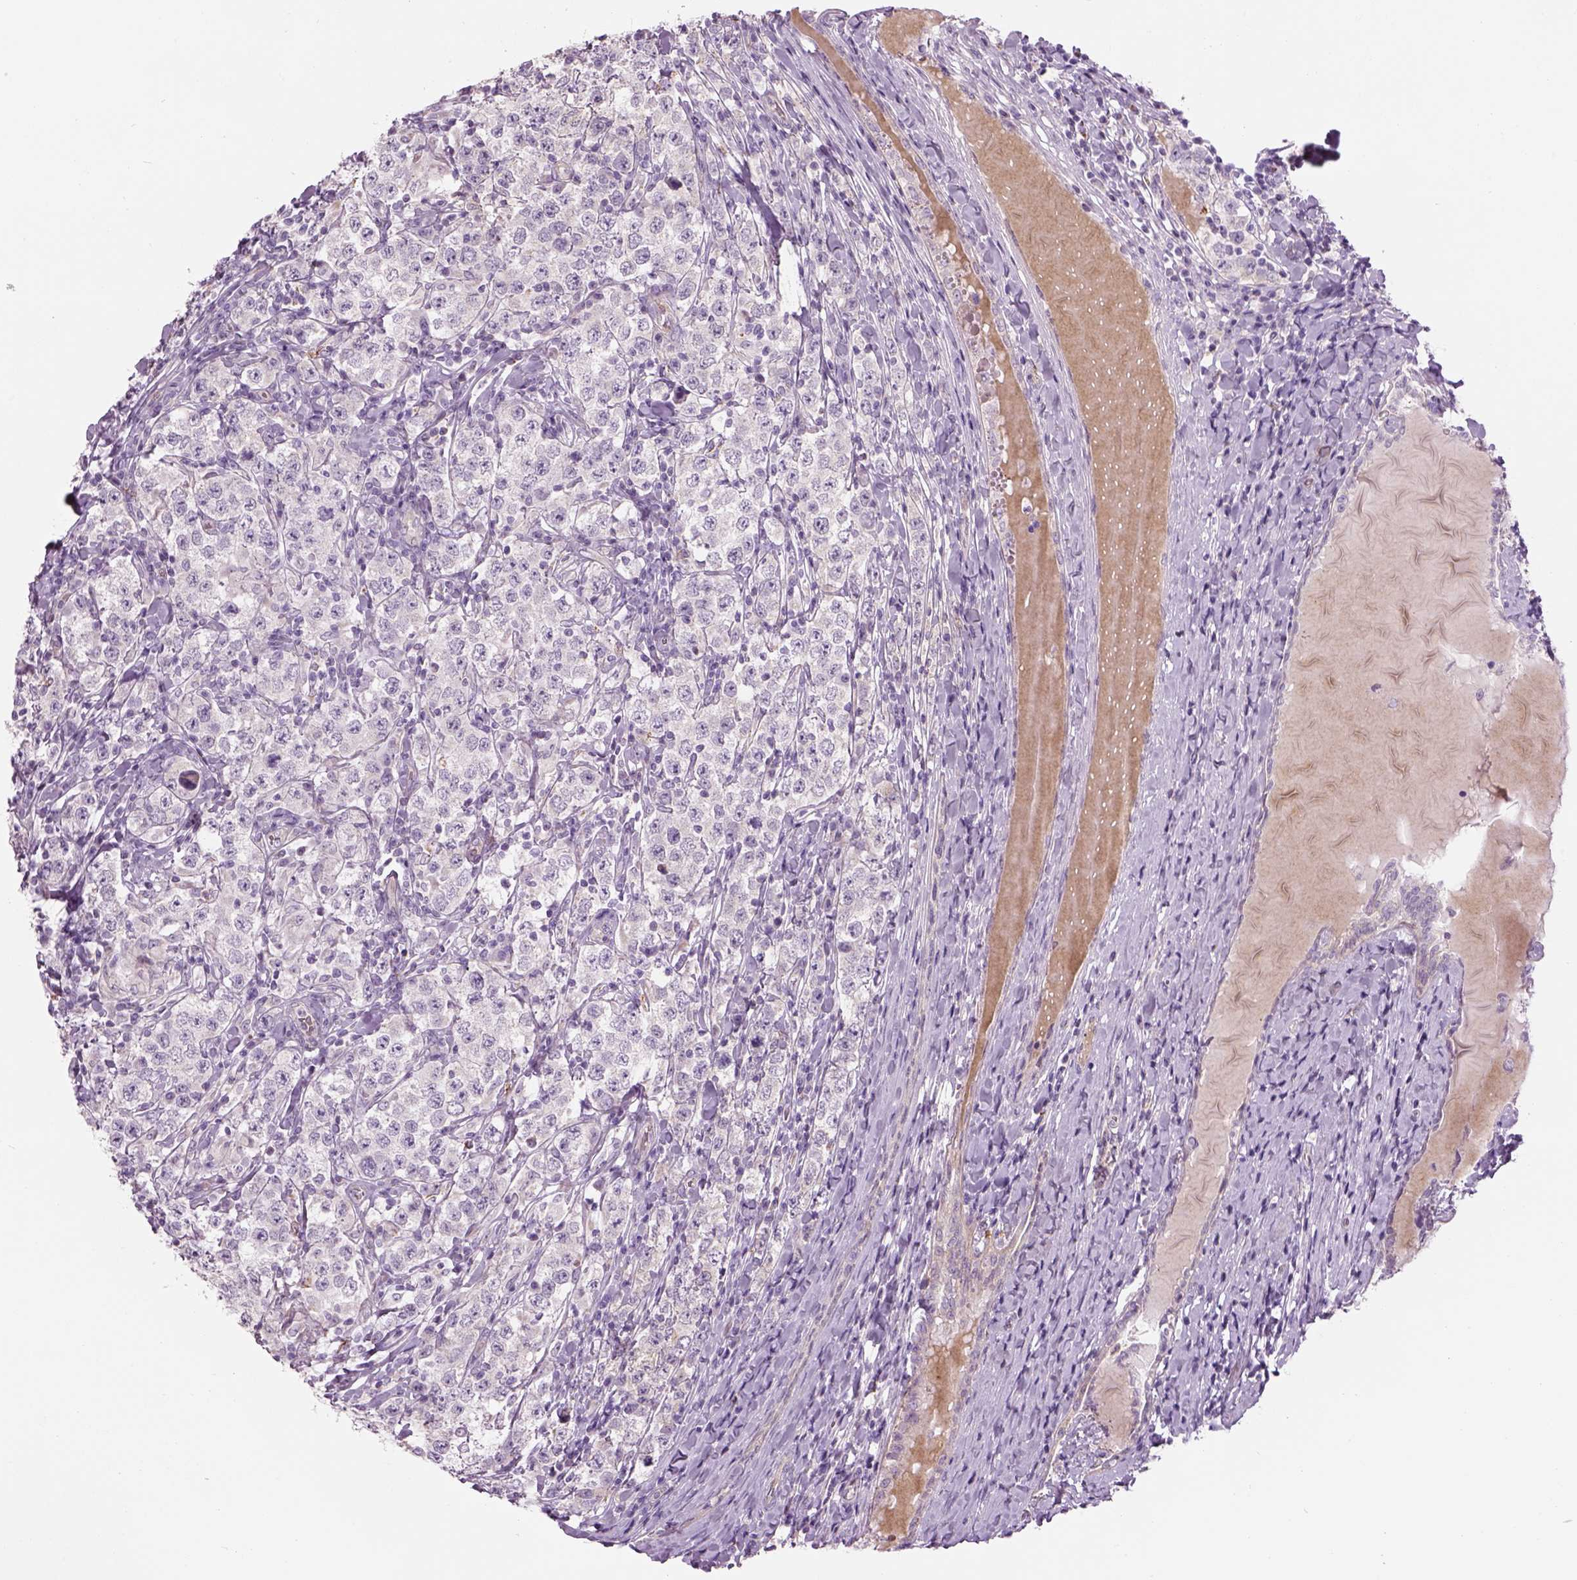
{"staining": {"intensity": "negative", "quantity": "none", "location": "none"}, "tissue": "testis cancer", "cell_type": "Tumor cells", "image_type": "cancer", "snomed": [{"axis": "morphology", "description": "Seminoma, NOS"}, {"axis": "morphology", "description": "Carcinoma, Embryonal, NOS"}, {"axis": "topography", "description": "Testis"}], "caption": "Tumor cells are negative for protein expression in human testis embryonal carcinoma.", "gene": "IFT52", "patient": {"sex": "male", "age": 41}}